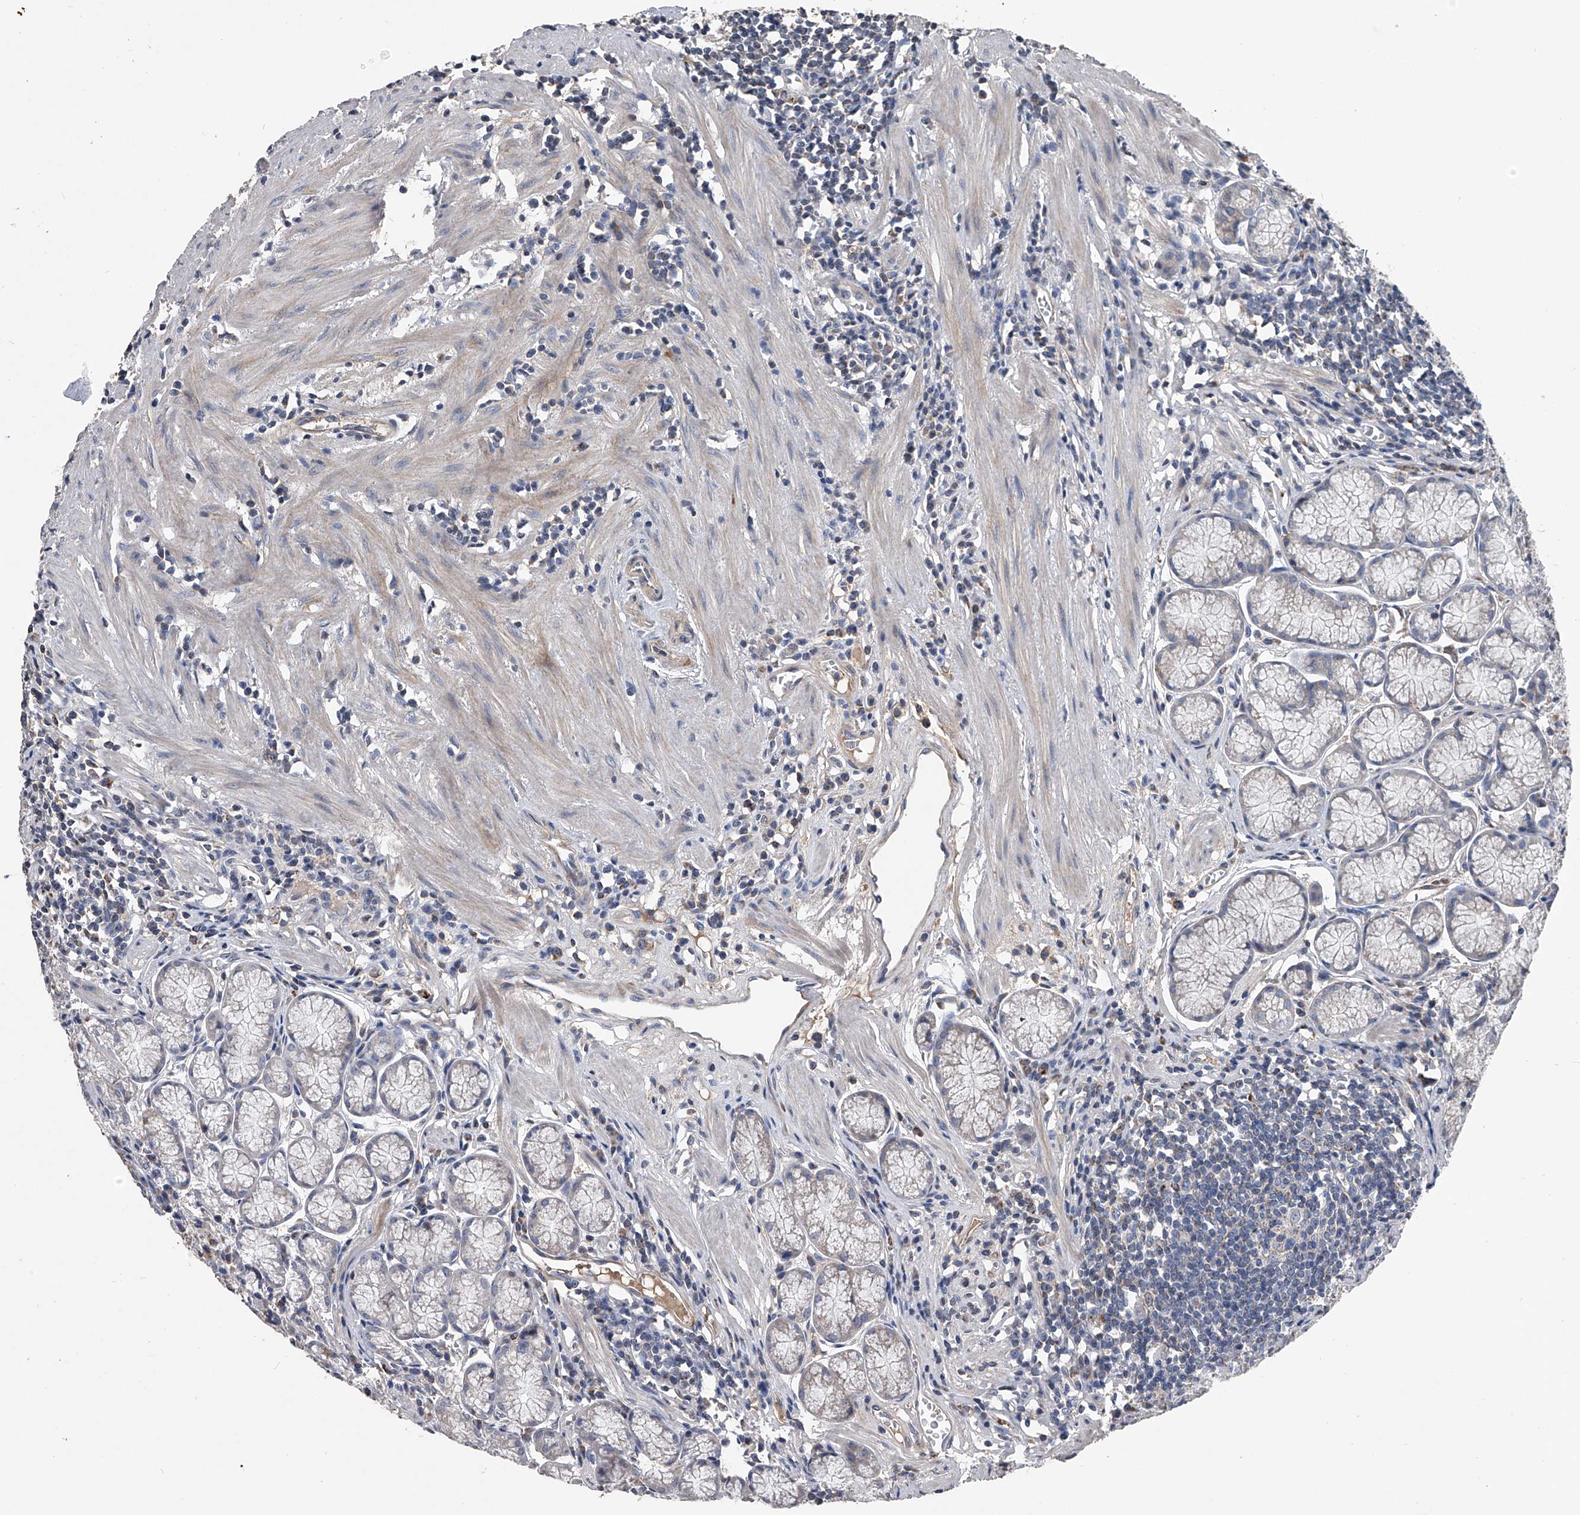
{"staining": {"intensity": "moderate", "quantity": "25%-75%", "location": "cytoplasmic/membranous"}, "tissue": "stomach", "cell_type": "Glandular cells", "image_type": "normal", "snomed": [{"axis": "morphology", "description": "Normal tissue, NOS"}, {"axis": "topography", "description": "Stomach"}], "caption": "A medium amount of moderate cytoplasmic/membranous positivity is present in approximately 25%-75% of glandular cells in benign stomach. The staining is performed using DAB brown chromogen to label protein expression. The nuclei are counter-stained blue using hematoxylin.", "gene": "NRP1", "patient": {"sex": "male", "age": 55}}